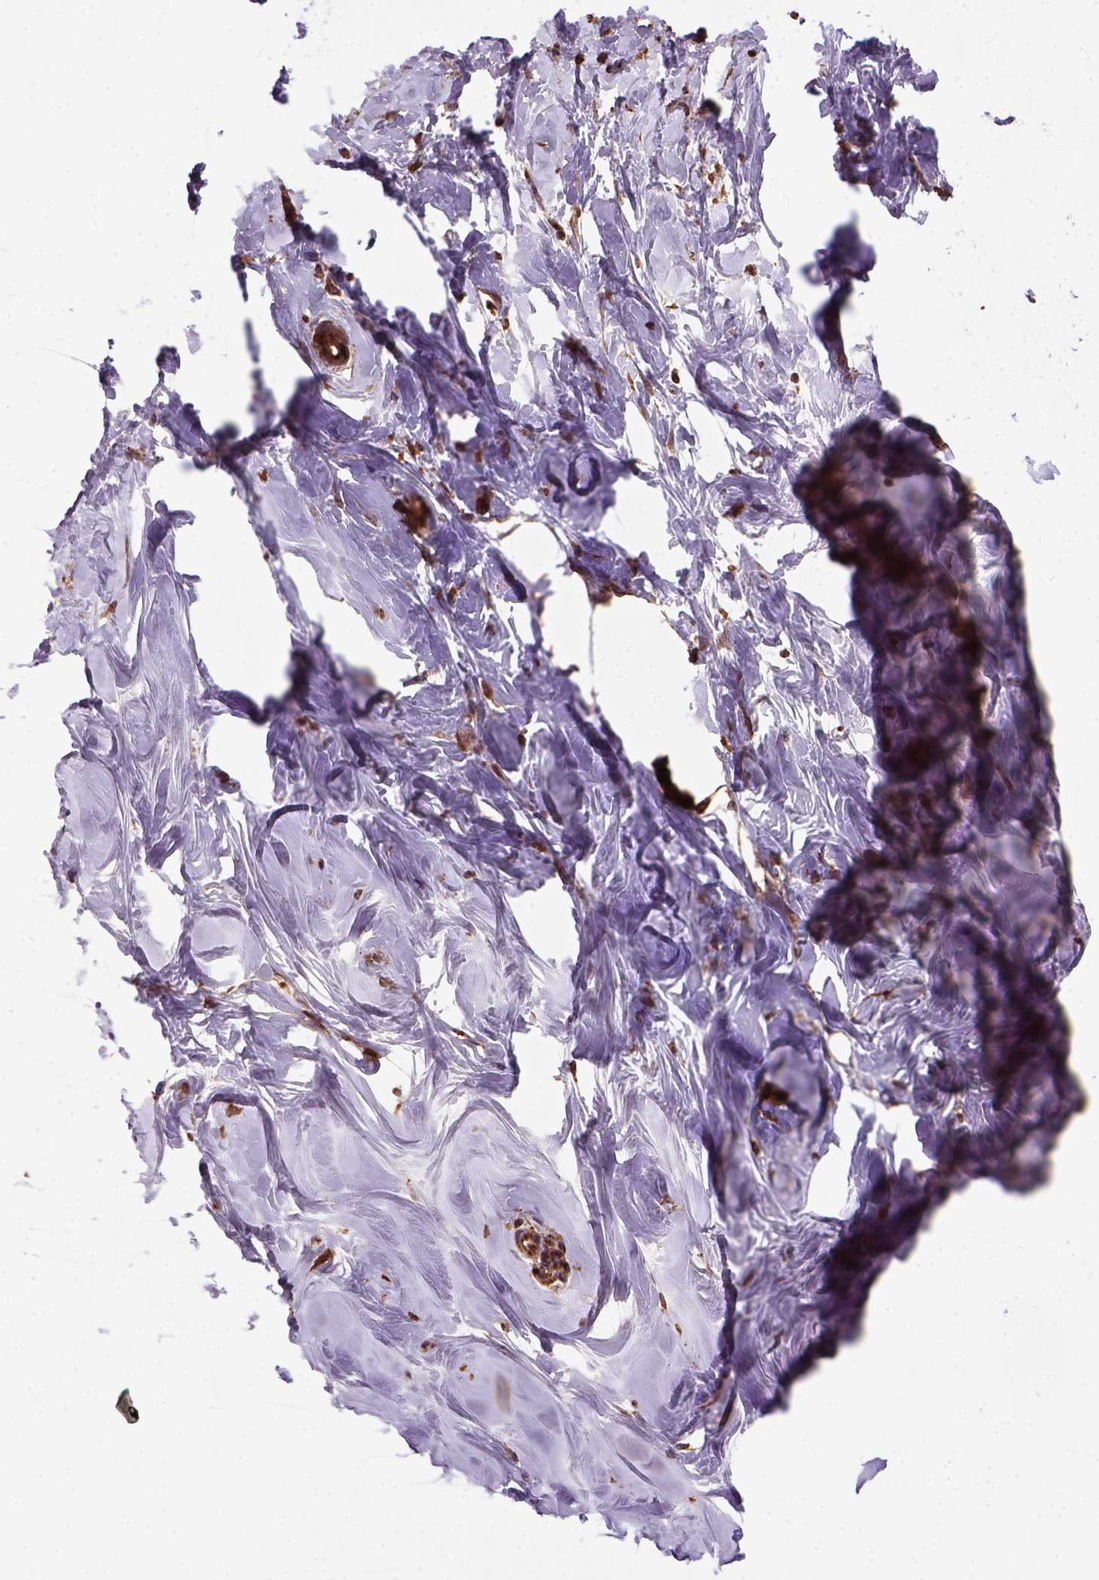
{"staining": {"intensity": "strong", "quantity": "25%-75%", "location": "cytoplasmic/membranous"}, "tissue": "breast", "cell_type": "Adipocytes", "image_type": "normal", "snomed": [{"axis": "morphology", "description": "Normal tissue, NOS"}, {"axis": "topography", "description": "Breast"}], "caption": "The histopathology image exhibits a brown stain indicating the presence of a protein in the cytoplasmic/membranous of adipocytes in breast. The staining was performed using DAB, with brown indicating positive protein expression. Nuclei are stained blue with hematoxylin.", "gene": "MAPK8IP3", "patient": {"sex": "female", "age": 27}}